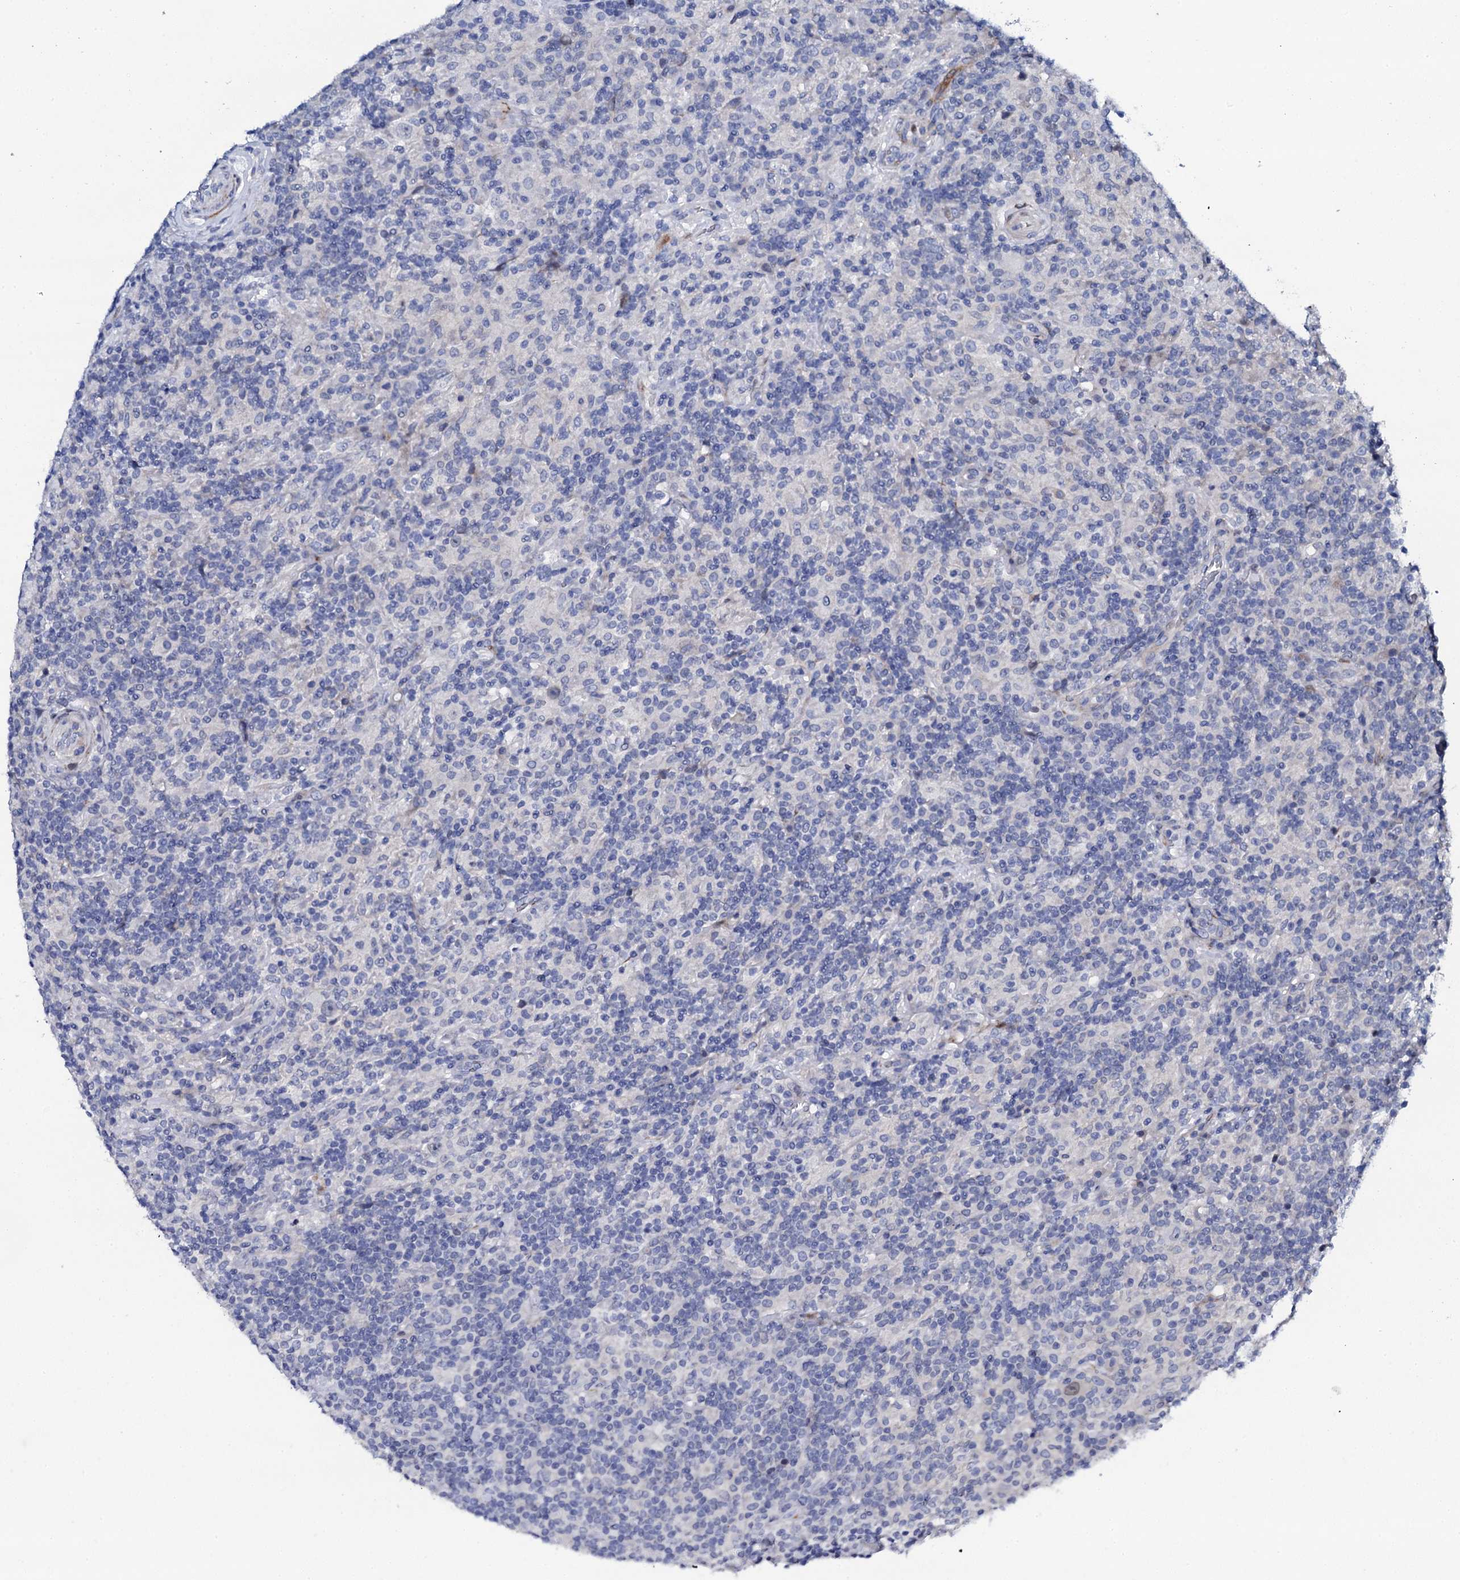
{"staining": {"intensity": "weak", "quantity": "25%-75%", "location": "nuclear"}, "tissue": "lymphoma", "cell_type": "Tumor cells", "image_type": "cancer", "snomed": [{"axis": "morphology", "description": "Hodgkin's disease, NOS"}, {"axis": "topography", "description": "Lymph node"}], "caption": "Immunohistochemical staining of human Hodgkin's disease exhibits weak nuclear protein staining in approximately 25%-75% of tumor cells. (brown staining indicates protein expression, while blue staining denotes nuclei).", "gene": "NUDT13", "patient": {"sex": "male", "age": 70}}